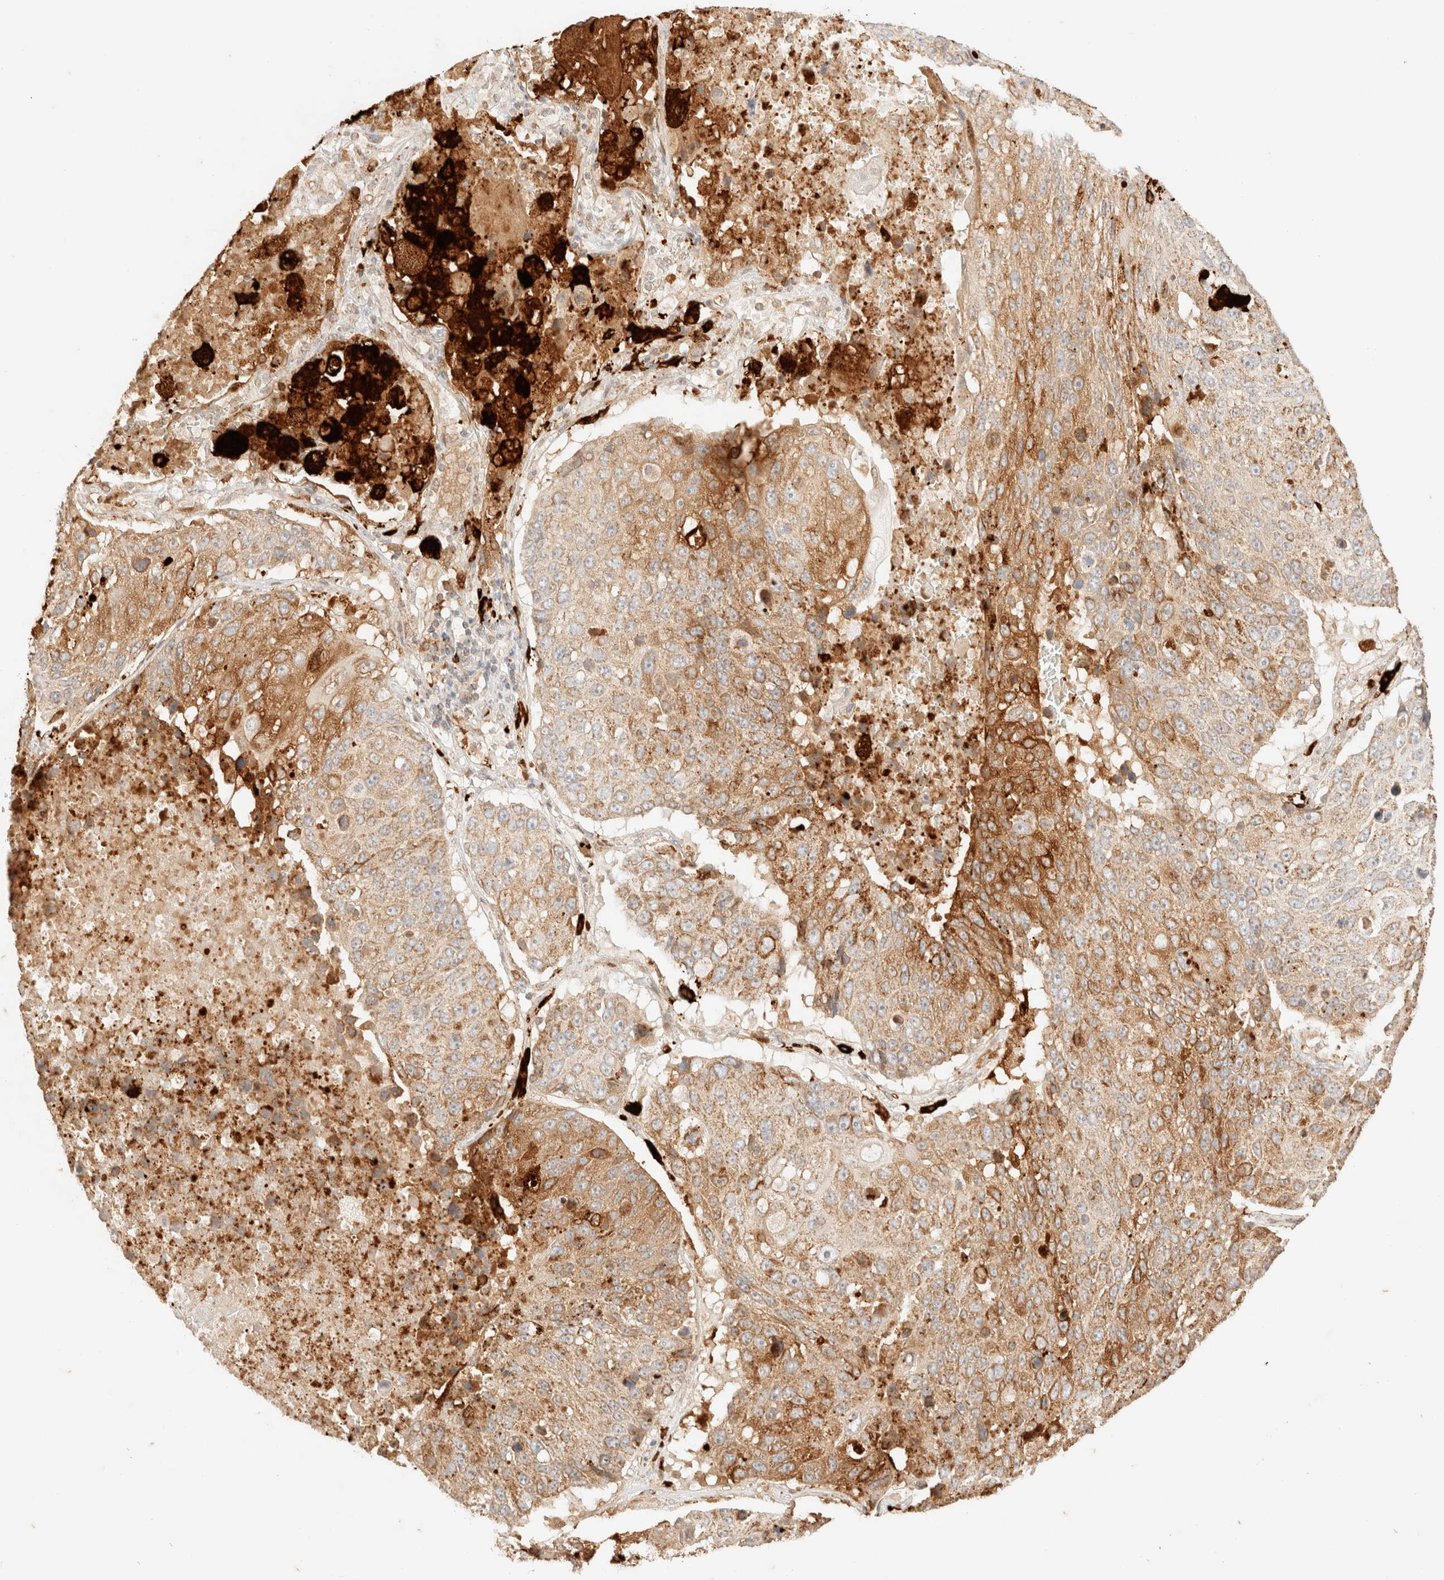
{"staining": {"intensity": "moderate", "quantity": "25%-75%", "location": "cytoplasmic/membranous"}, "tissue": "lung cancer", "cell_type": "Tumor cells", "image_type": "cancer", "snomed": [{"axis": "morphology", "description": "Squamous cell carcinoma, NOS"}, {"axis": "topography", "description": "Lung"}], "caption": "An IHC photomicrograph of tumor tissue is shown. Protein staining in brown labels moderate cytoplasmic/membranous positivity in lung cancer within tumor cells.", "gene": "TACO1", "patient": {"sex": "male", "age": 61}}